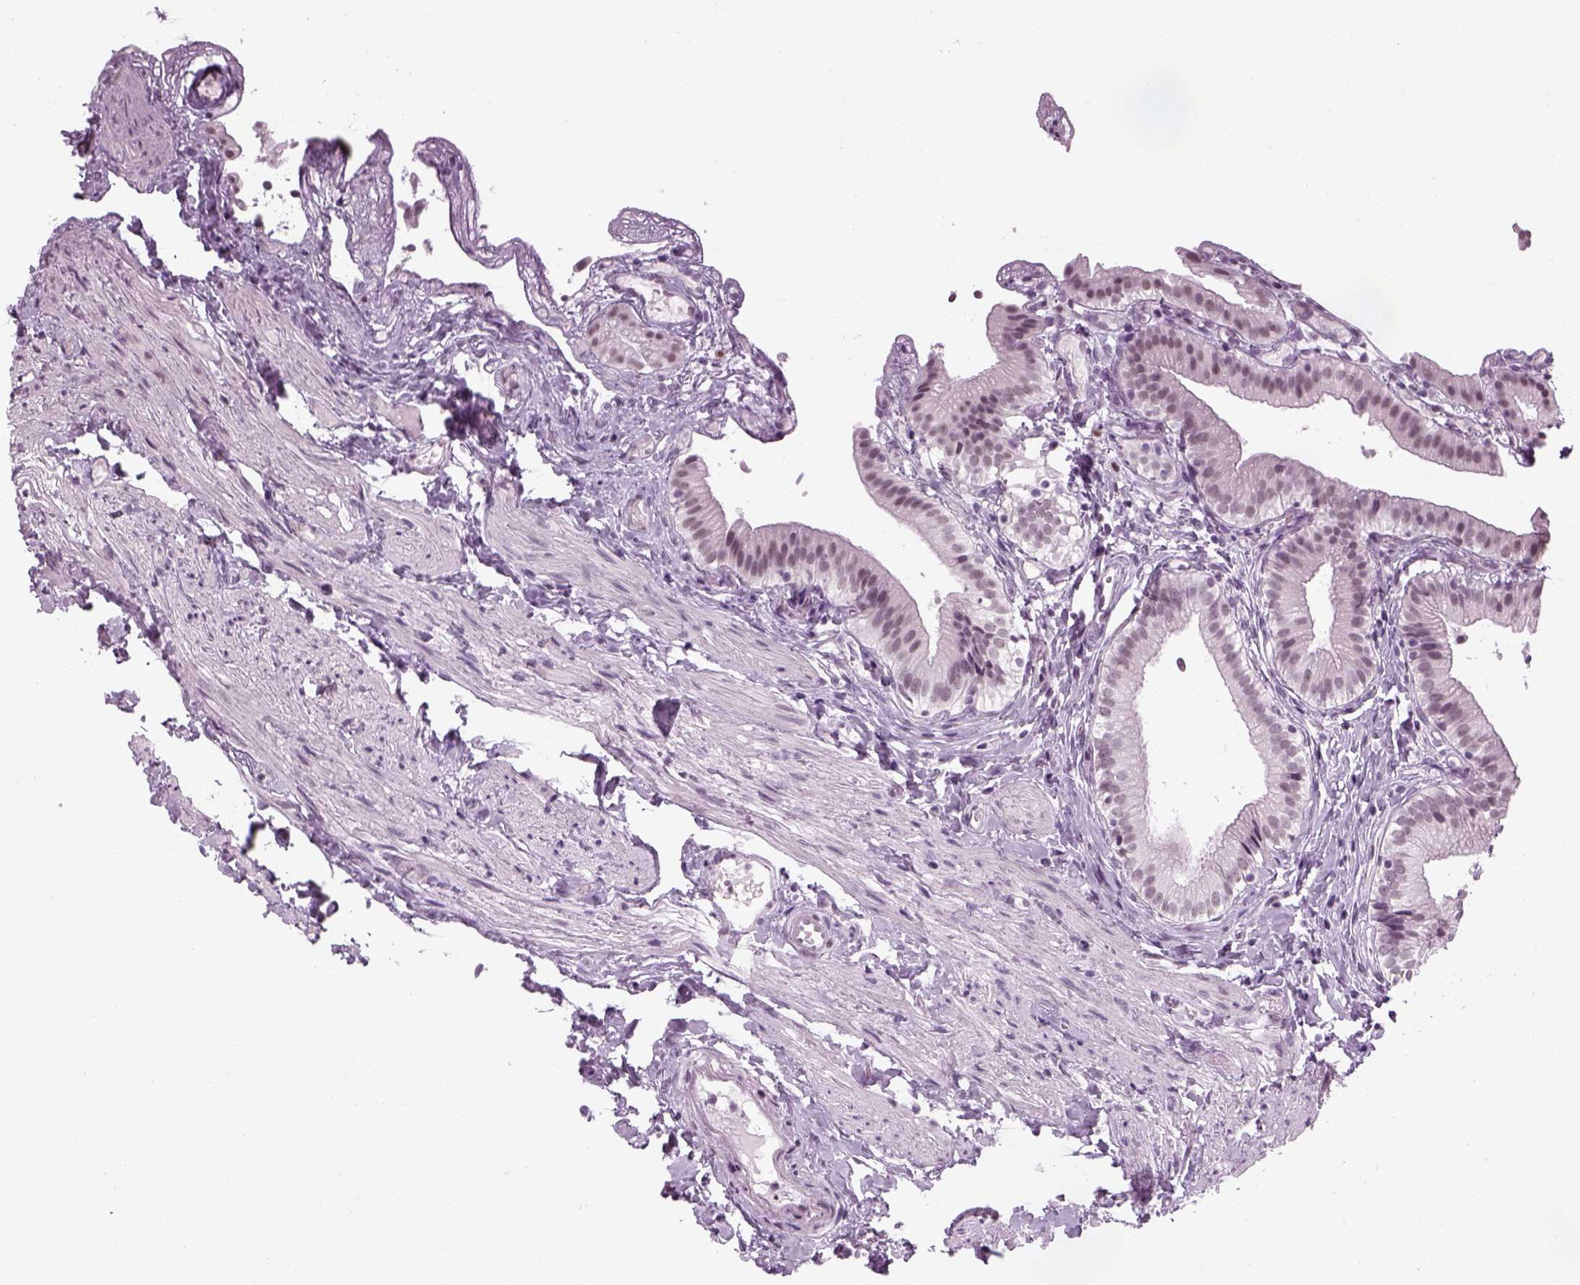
{"staining": {"intensity": "negative", "quantity": "none", "location": "none"}, "tissue": "gallbladder", "cell_type": "Glandular cells", "image_type": "normal", "snomed": [{"axis": "morphology", "description": "Normal tissue, NOS"}, {"axis": "topography", "description": "Gallbladder"}], "caption": "Human gallbladder stained for a protein using IHC reveals no staining in glandular cells.", "gene": "KCNG2", "patient": {"sex": "female", "age": 47}}